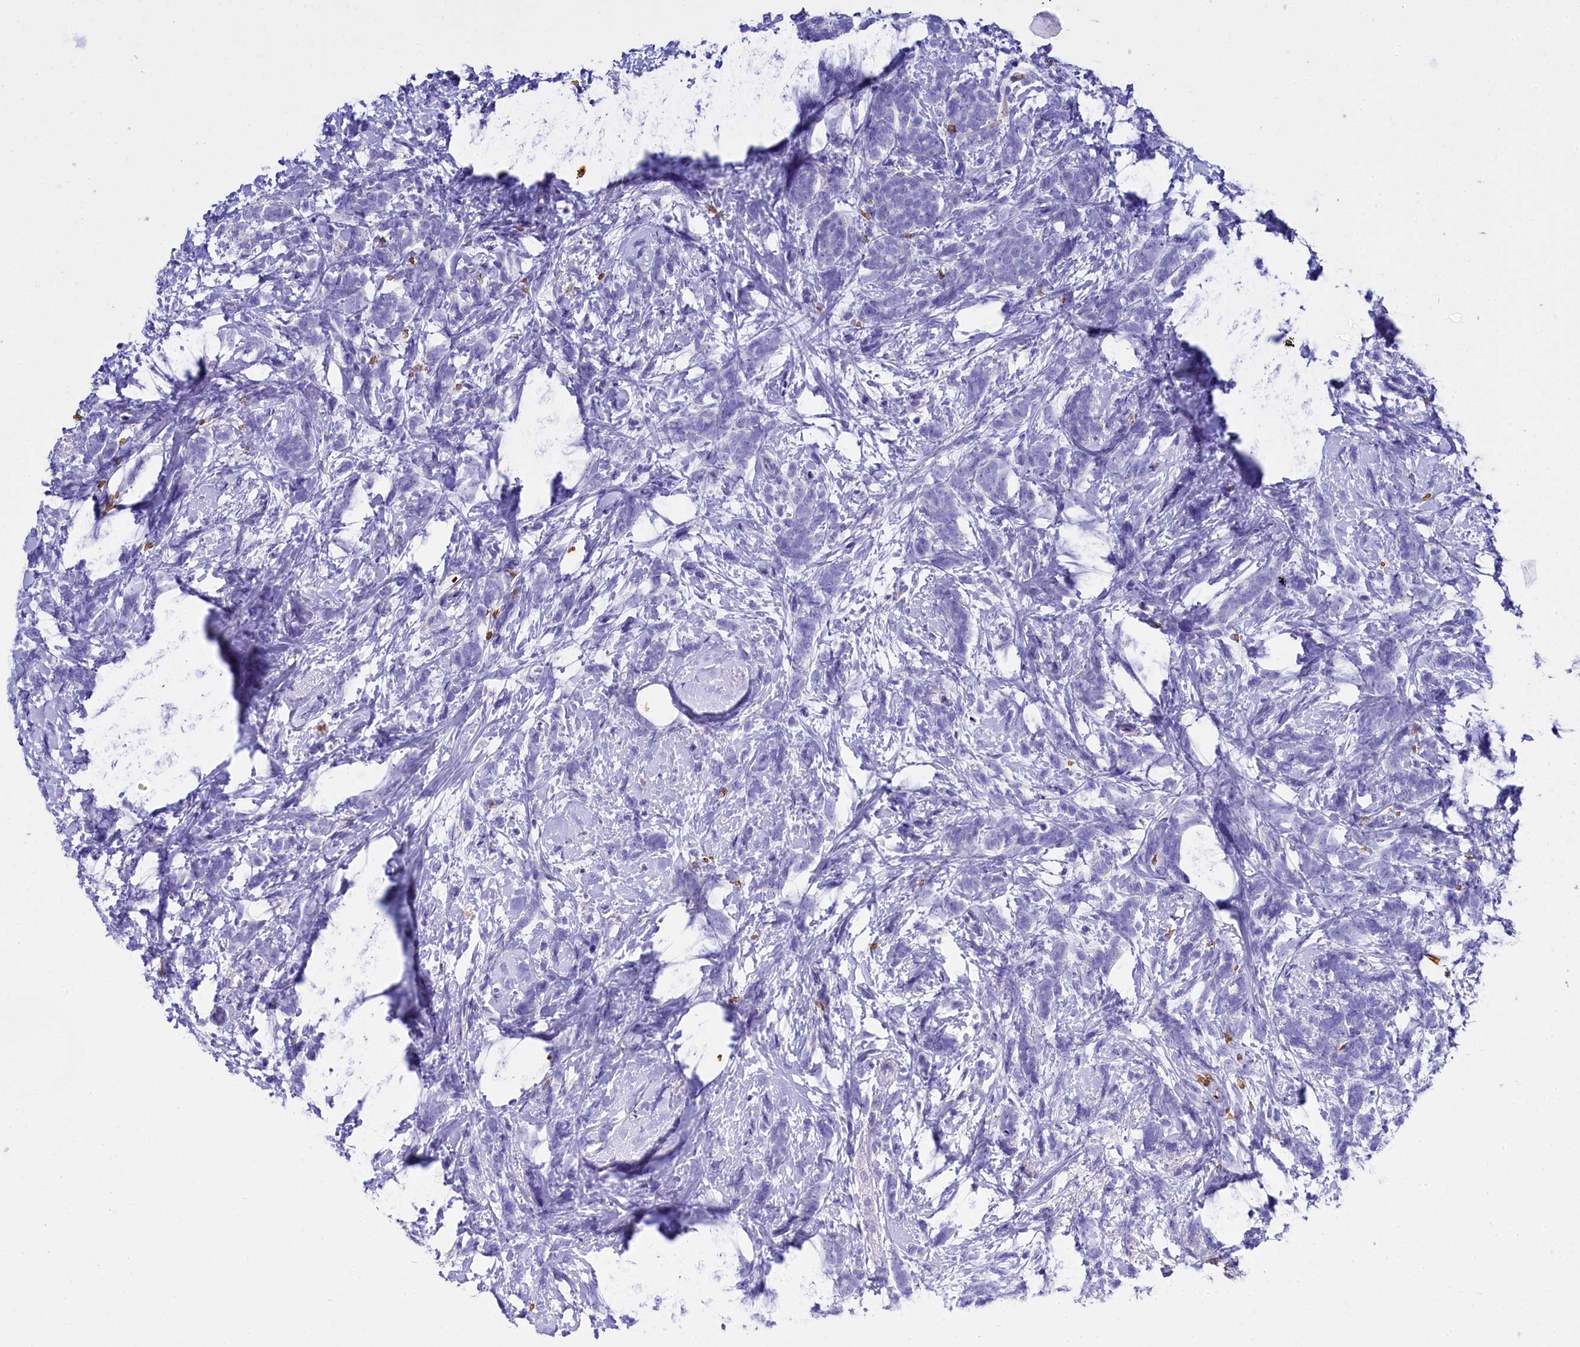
{"staining": {"intensity": "negative", "quantity": "none", "location": "none"}, "tissue": "breast cancer", "cell_type": "Tumor cells", "image_type": "cancer", "snomed": [{"axis": "morphology", "description": "Lobular carcinoma"}, {"axis": "topography", "description": "Breast"}], "caption": "The micrograph exhibits no staining of tumor cells in breast cancer.", "gene": "RPUSD3", "patient": {"sex": "female", "age": 58}}